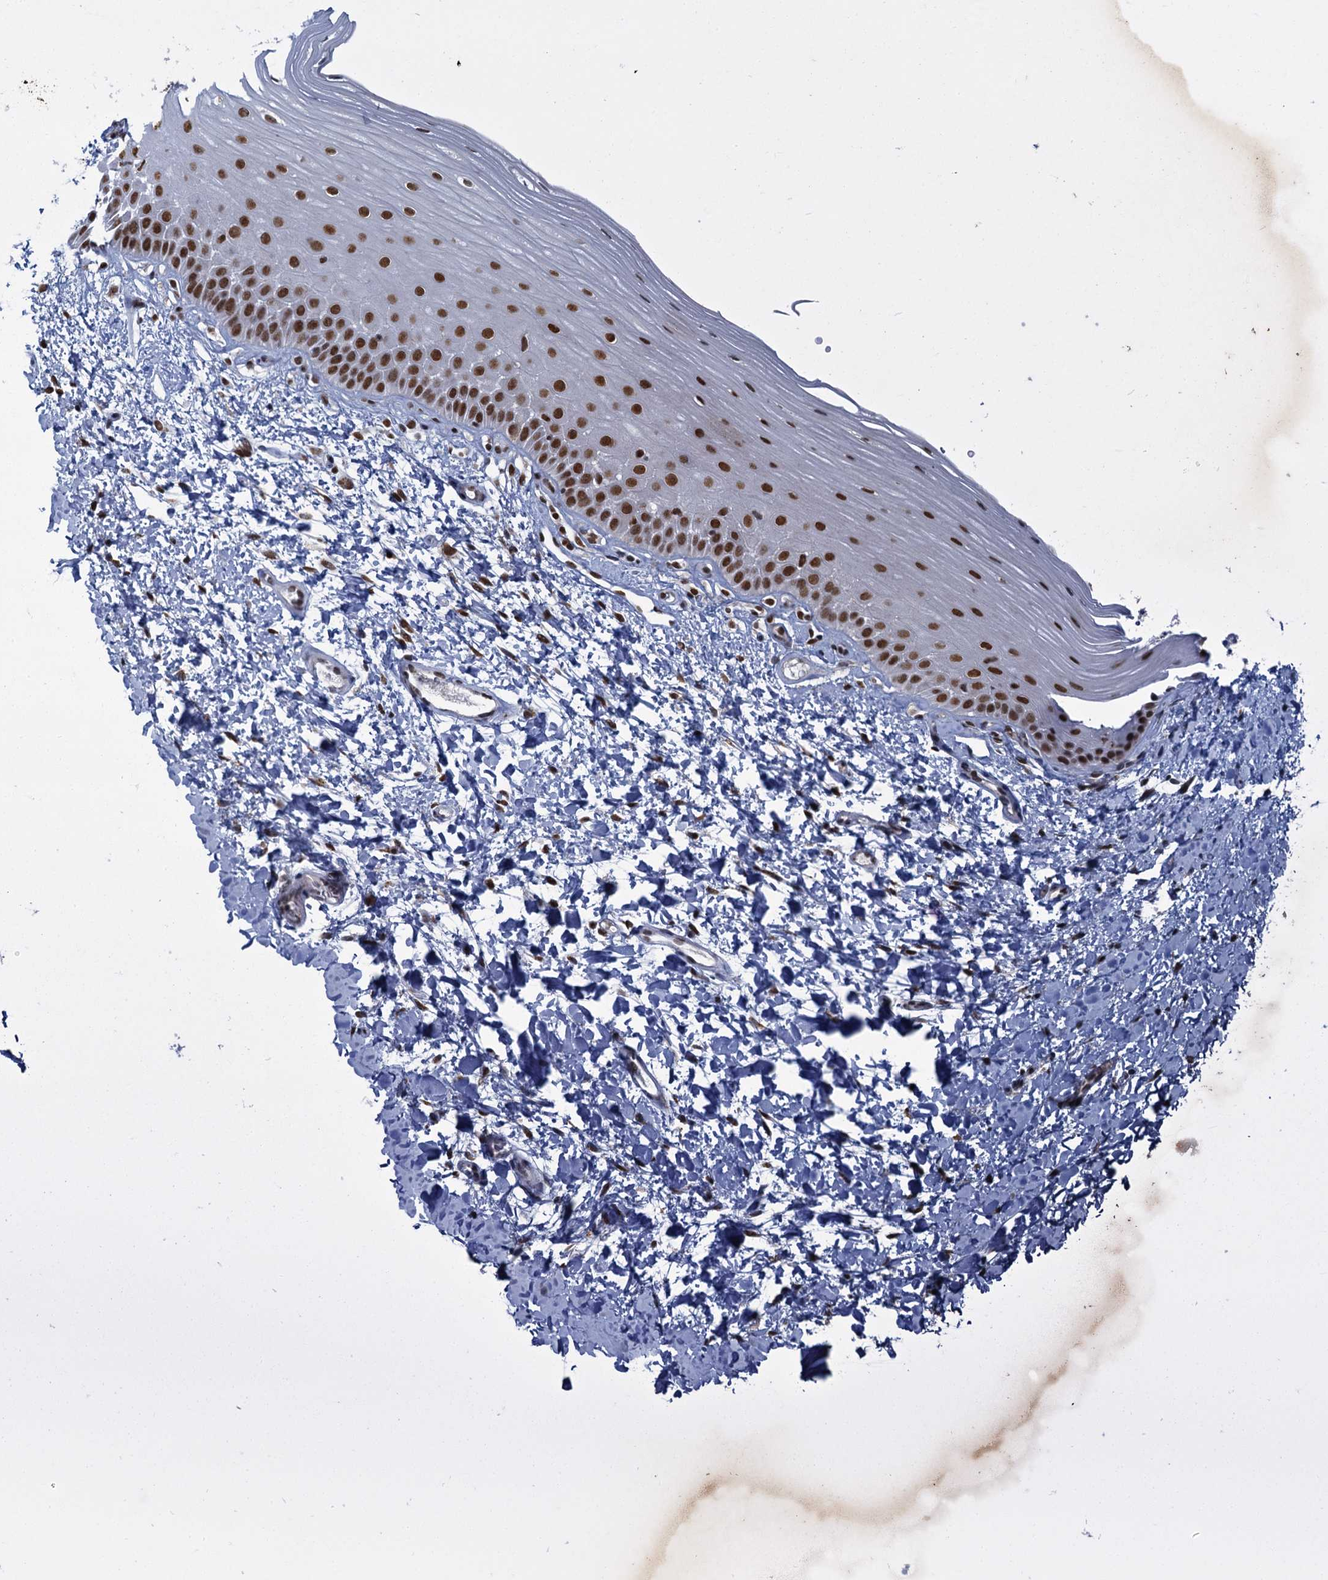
{"staining": {"intensity": "strong", "quantity": ">75%", "location": "nuclear"}, "tissue": "oral mucosa", "cell_type": "Squamous epithelial cells", "image_type": "normal", "snomed": [{"axis": "morphology", "description": "Normal tissue, NOS"}, {"axis": "topography", "description": "Oral tissue"}], "caption": "Immunohistochemical staining of benign human oral mucosa displays high levels of strong nuclear positivity in about >75% of squamous epithelial cells.", "gene": "PPHLN1", "patient": {"sex": "female", "age": 56}}